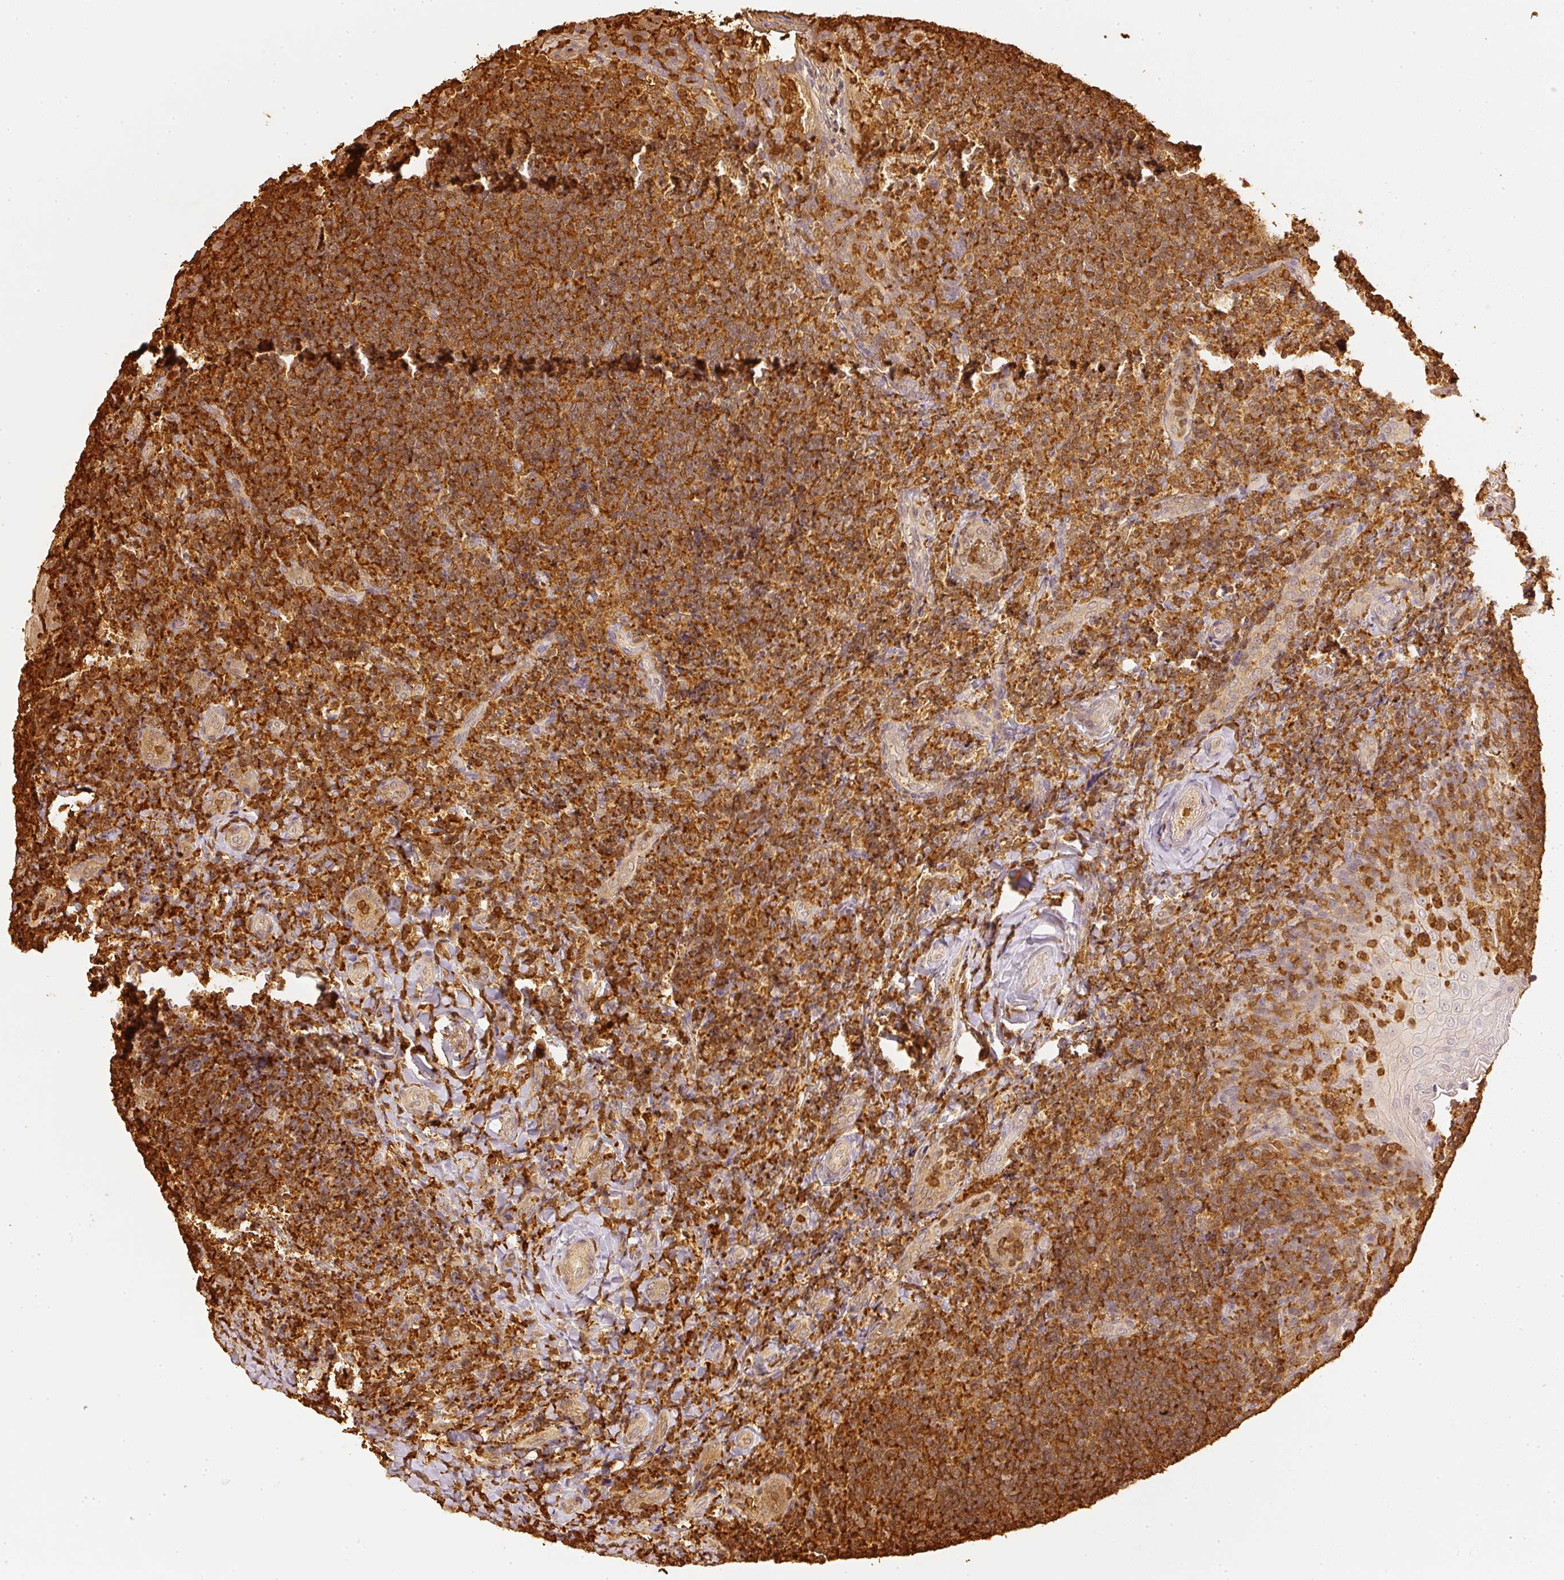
{"staining": {"intensity": "strong", "quantity": ">75%", "location": "cytoplasmic/membranous"}, "tissue": "tonsil", "cell_type": "Germinal center cells", "image_type": "normal", "snomed": [{"axis": "morphology", "description": "Normal tissue, NOS"}, {"axis": "topography", "description": "Tonsil"}], "caption": "Immunohistochemistry (IHC) histopathology image of benign tonsil: tonsil stained using IHC reveals high levels of strong protein expression localized specifically in the cytoplasmic/membranous of germinal center cells, appearing as a cytoplasmic/membranous brown color.", "gene": "PFN1", "patient": {"sex": "female", "age": 10}}